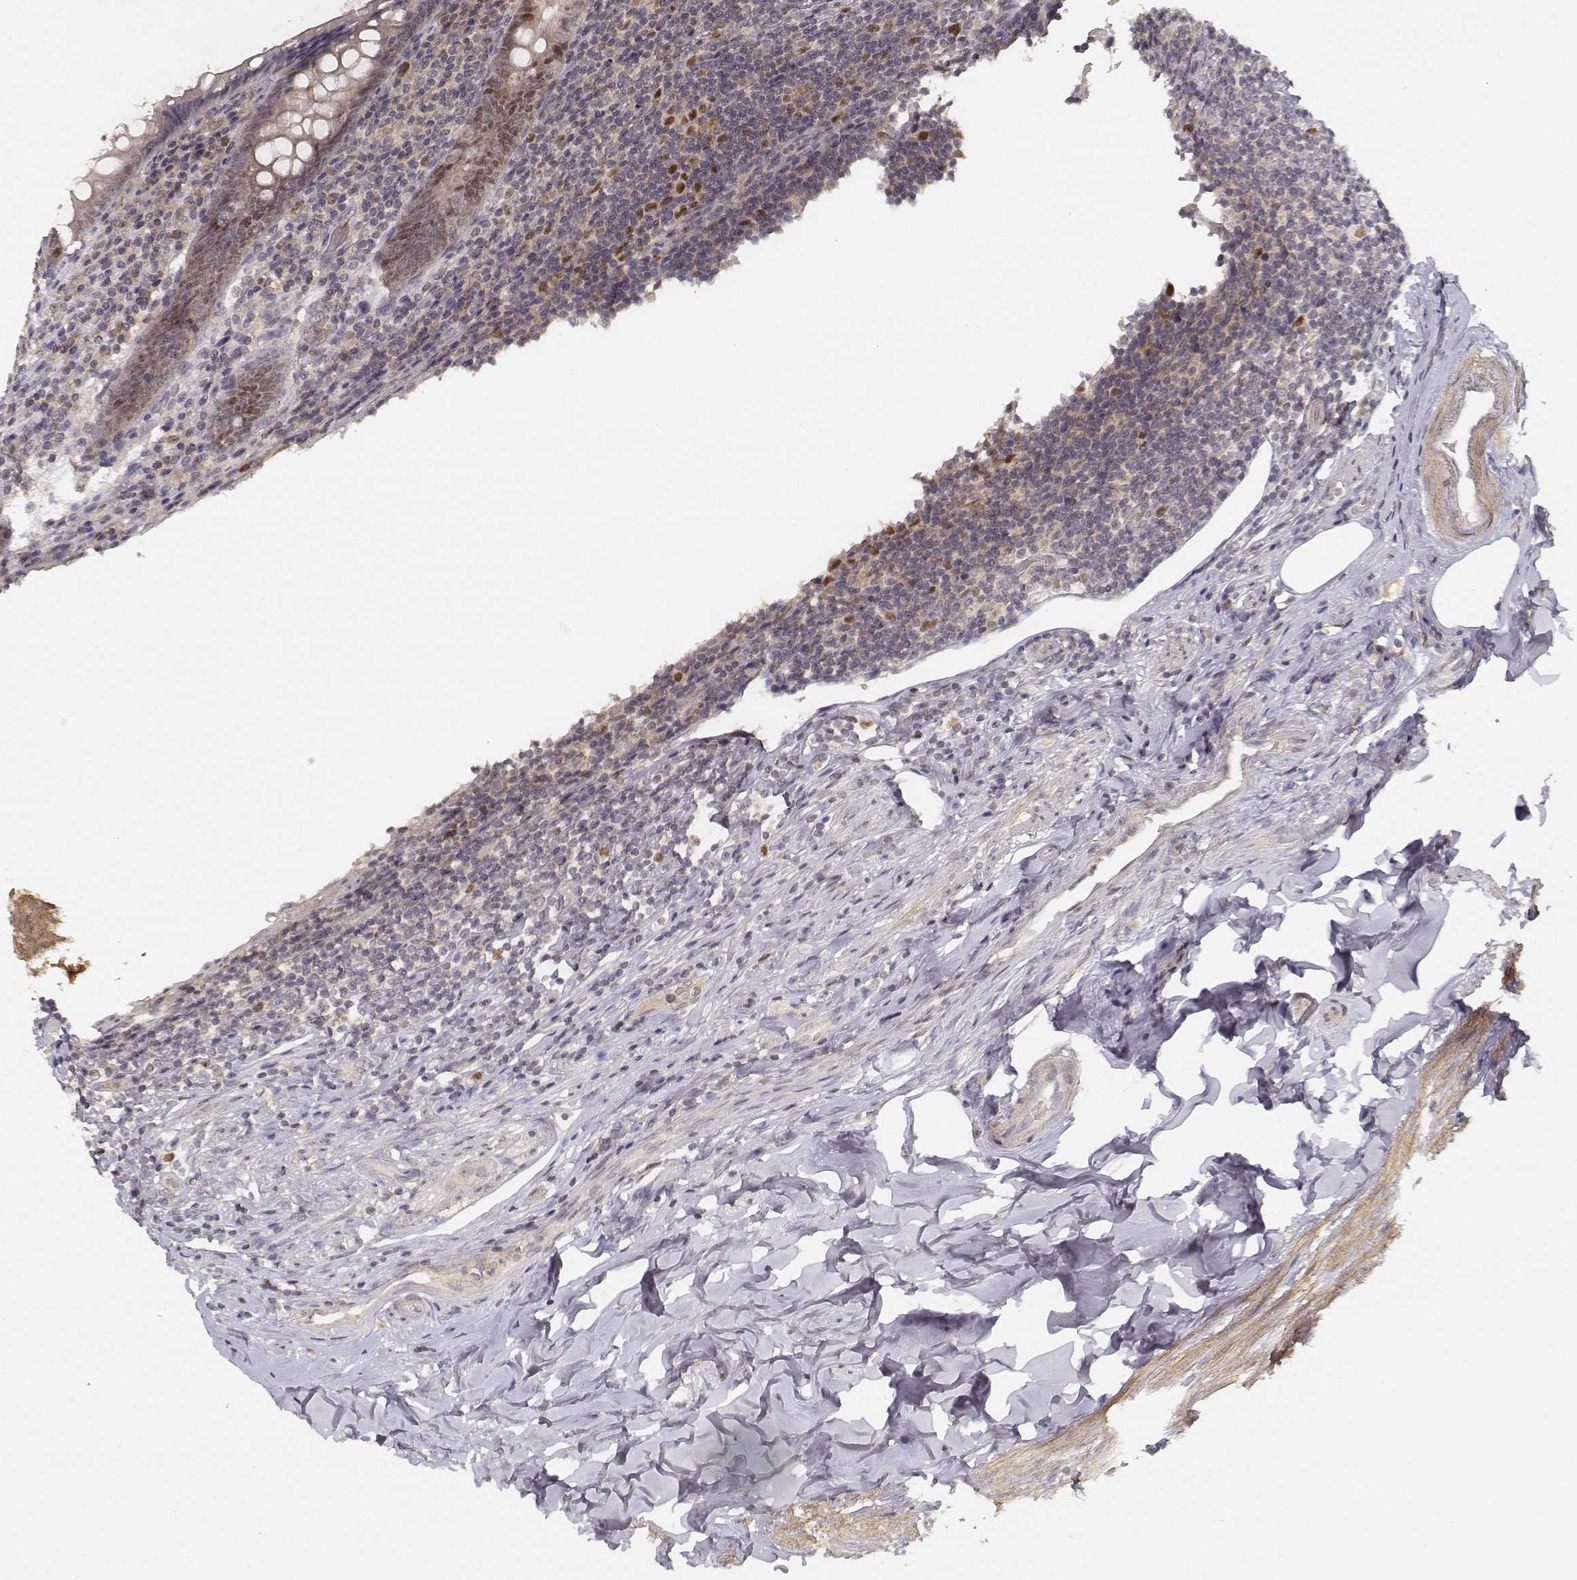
{"staining": {"intensity": "moderate", "quantity": "<25%", "location": "nuclear"}, "tissue": "appendix", "cell_type": "Glandular cells", "image_type": "normal", "snomed": [{"axis": "morphology", "description": "Normal tissue, NOS"}, {"axis": "topography", "description": "Appendix"}], "caption": "This is a micrograph of immunohistochemistry staining of normal appendix, which shows moderate expression in the nuclear of glandular cells.", "gene": "FANCD2", "patient": {"sex": "male", "age": 47}}